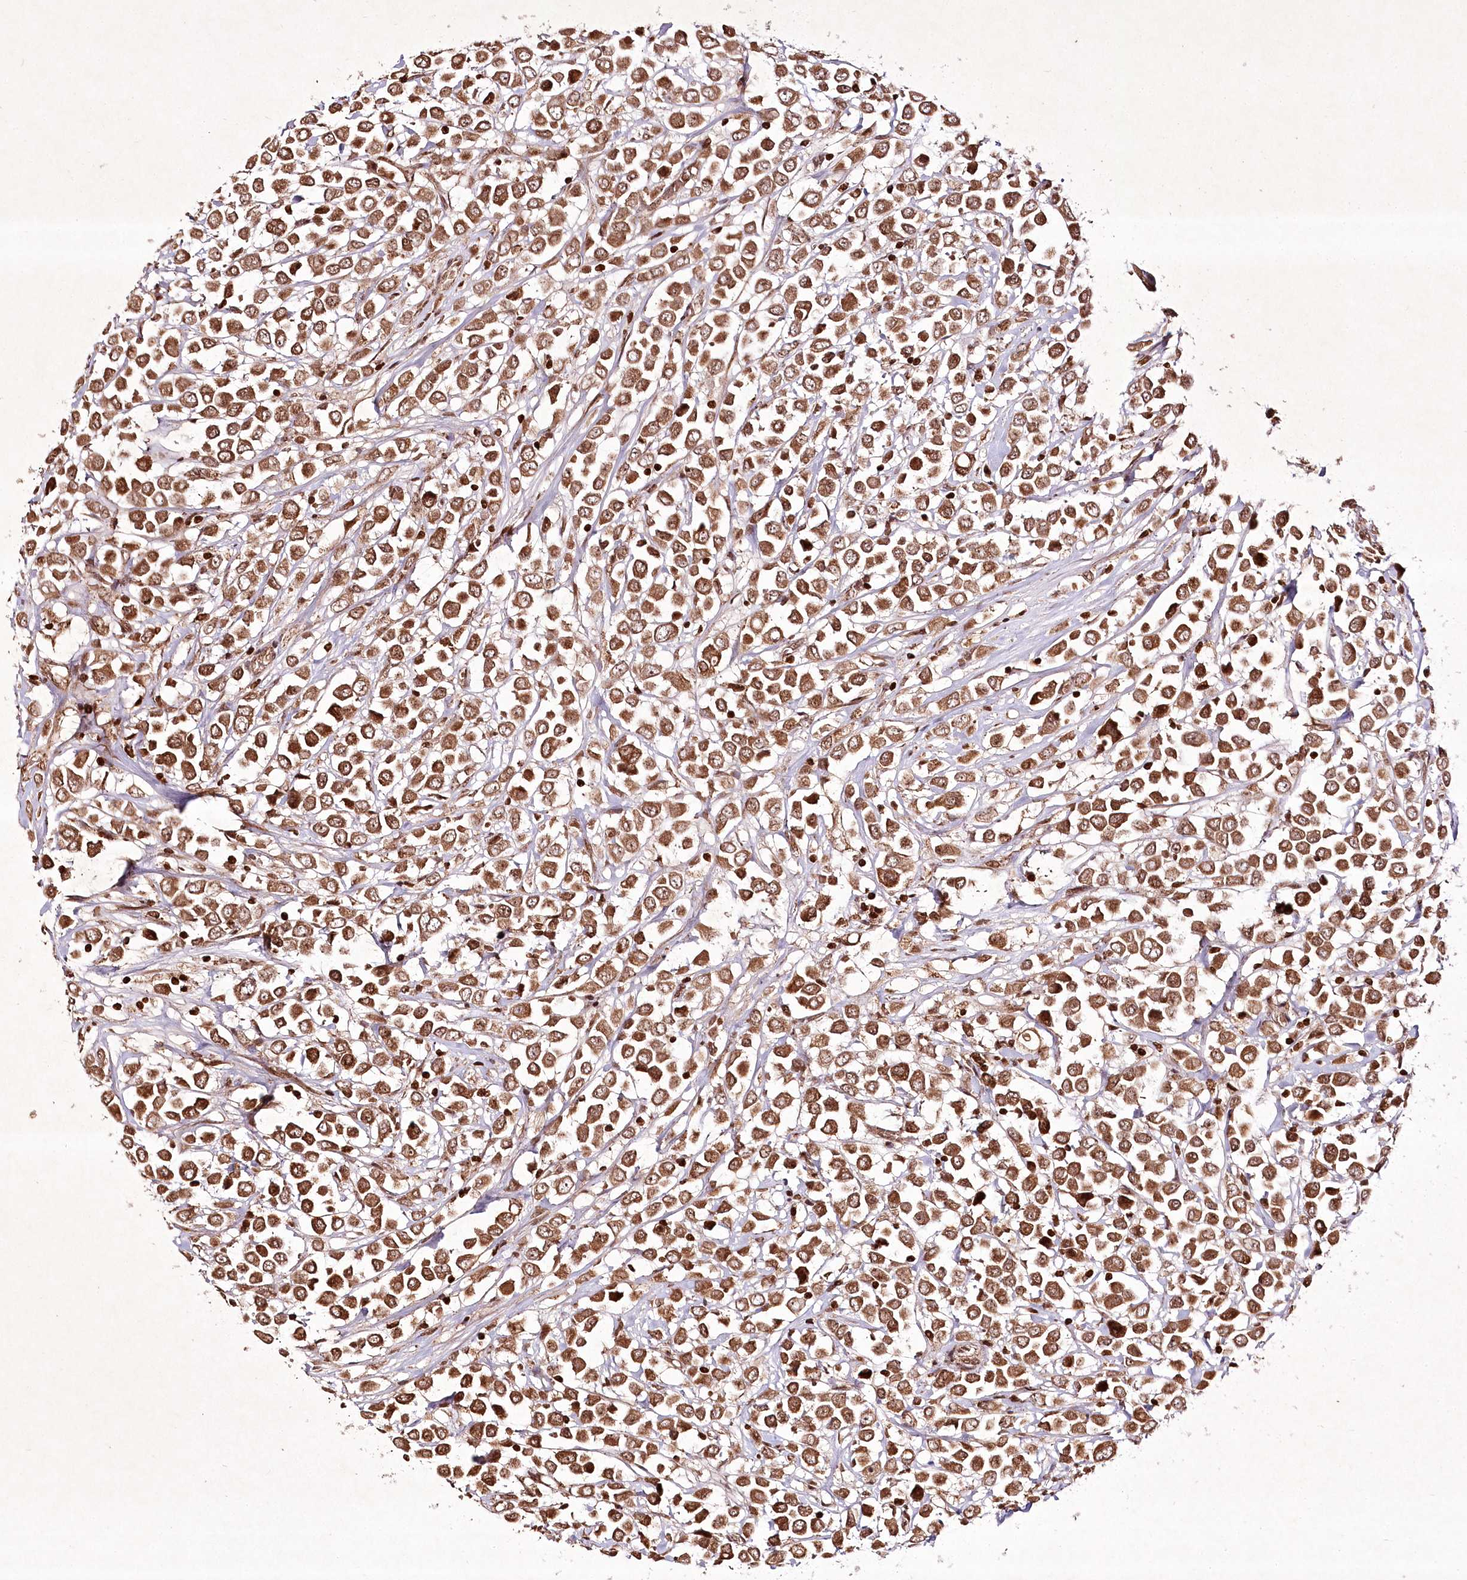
{"staining": {"intensity": "moderate", "quantity": ">75%", "location": "cytoplasmic/membranous"}, "tissue": "breast cancer", "cell_type": "Tumor cells", "image_type": "cancer", "snomed": [{"axis": "morphology", "description": "Duct carcinoma"}, {"axis": "topography", "description": "Breast"}], "caption": "Breast invasive ductal carcinoma stained for a protein demonstrates moderate cytoplasmic/membranous positivity in tumor cells.", "gene": "CARM1", "patient": {"sex": "female", "age": 61}}